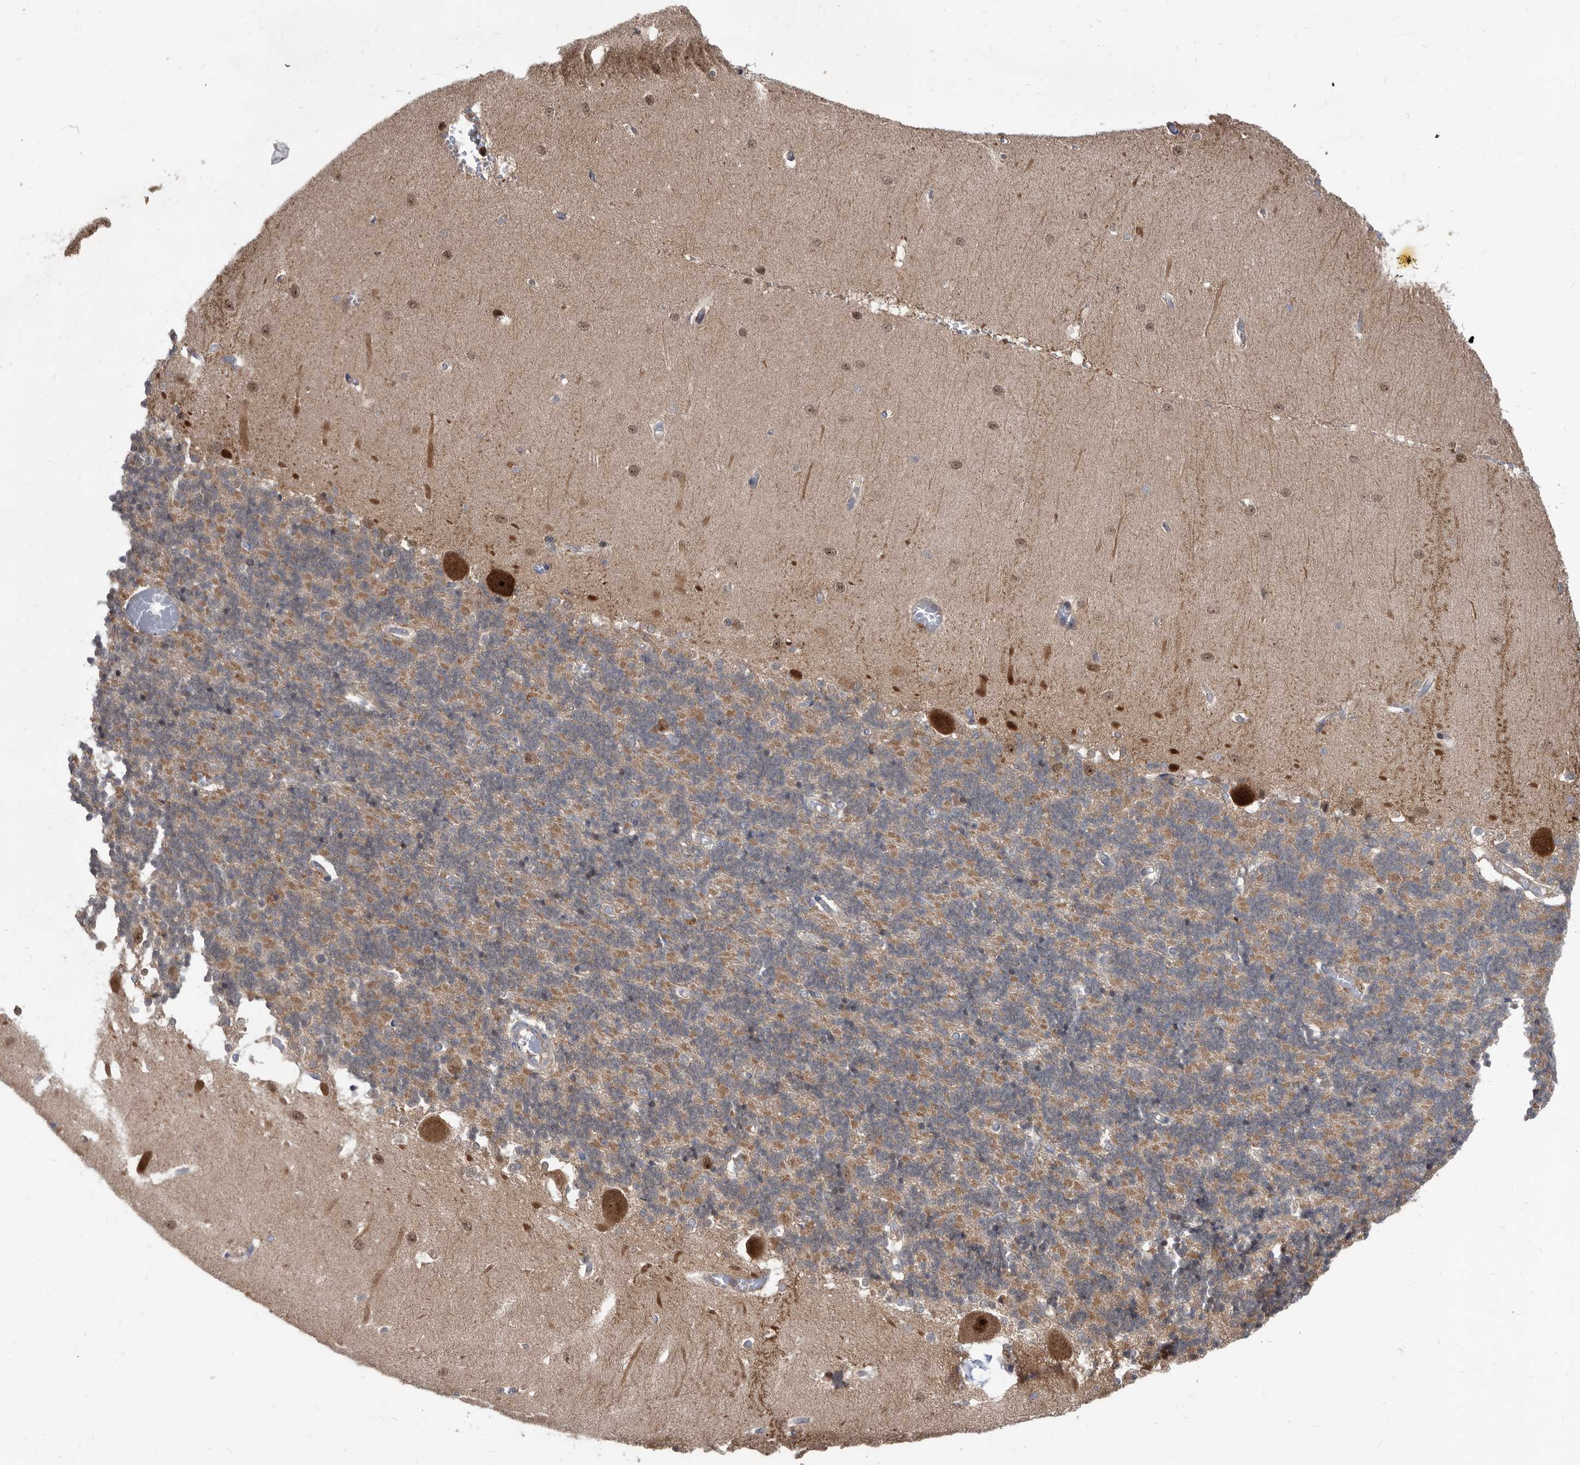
{"staining": {"intensity": "negative", "quantity": "none", "location": "none"}, "tissue": "cerebellum", "cell_type": "Cells in granular layer", "image_type": "normal", "snomed": [{"axis": "morphology", "description": "Normal tissue, NOS"}, {"axis": "topography", "description": "Cerebellum"}], "caption": "Protein analysis of normal cerebellum reveals no significant positivity in cells in granular layer. The staining was performed using DAB to visualize the protein expression in brown, while the nuclei were stained in blue with hematoxylin (Magnification: 20x).", "gene": "APEH", "patient": {"sex": "male", "age": 37}}